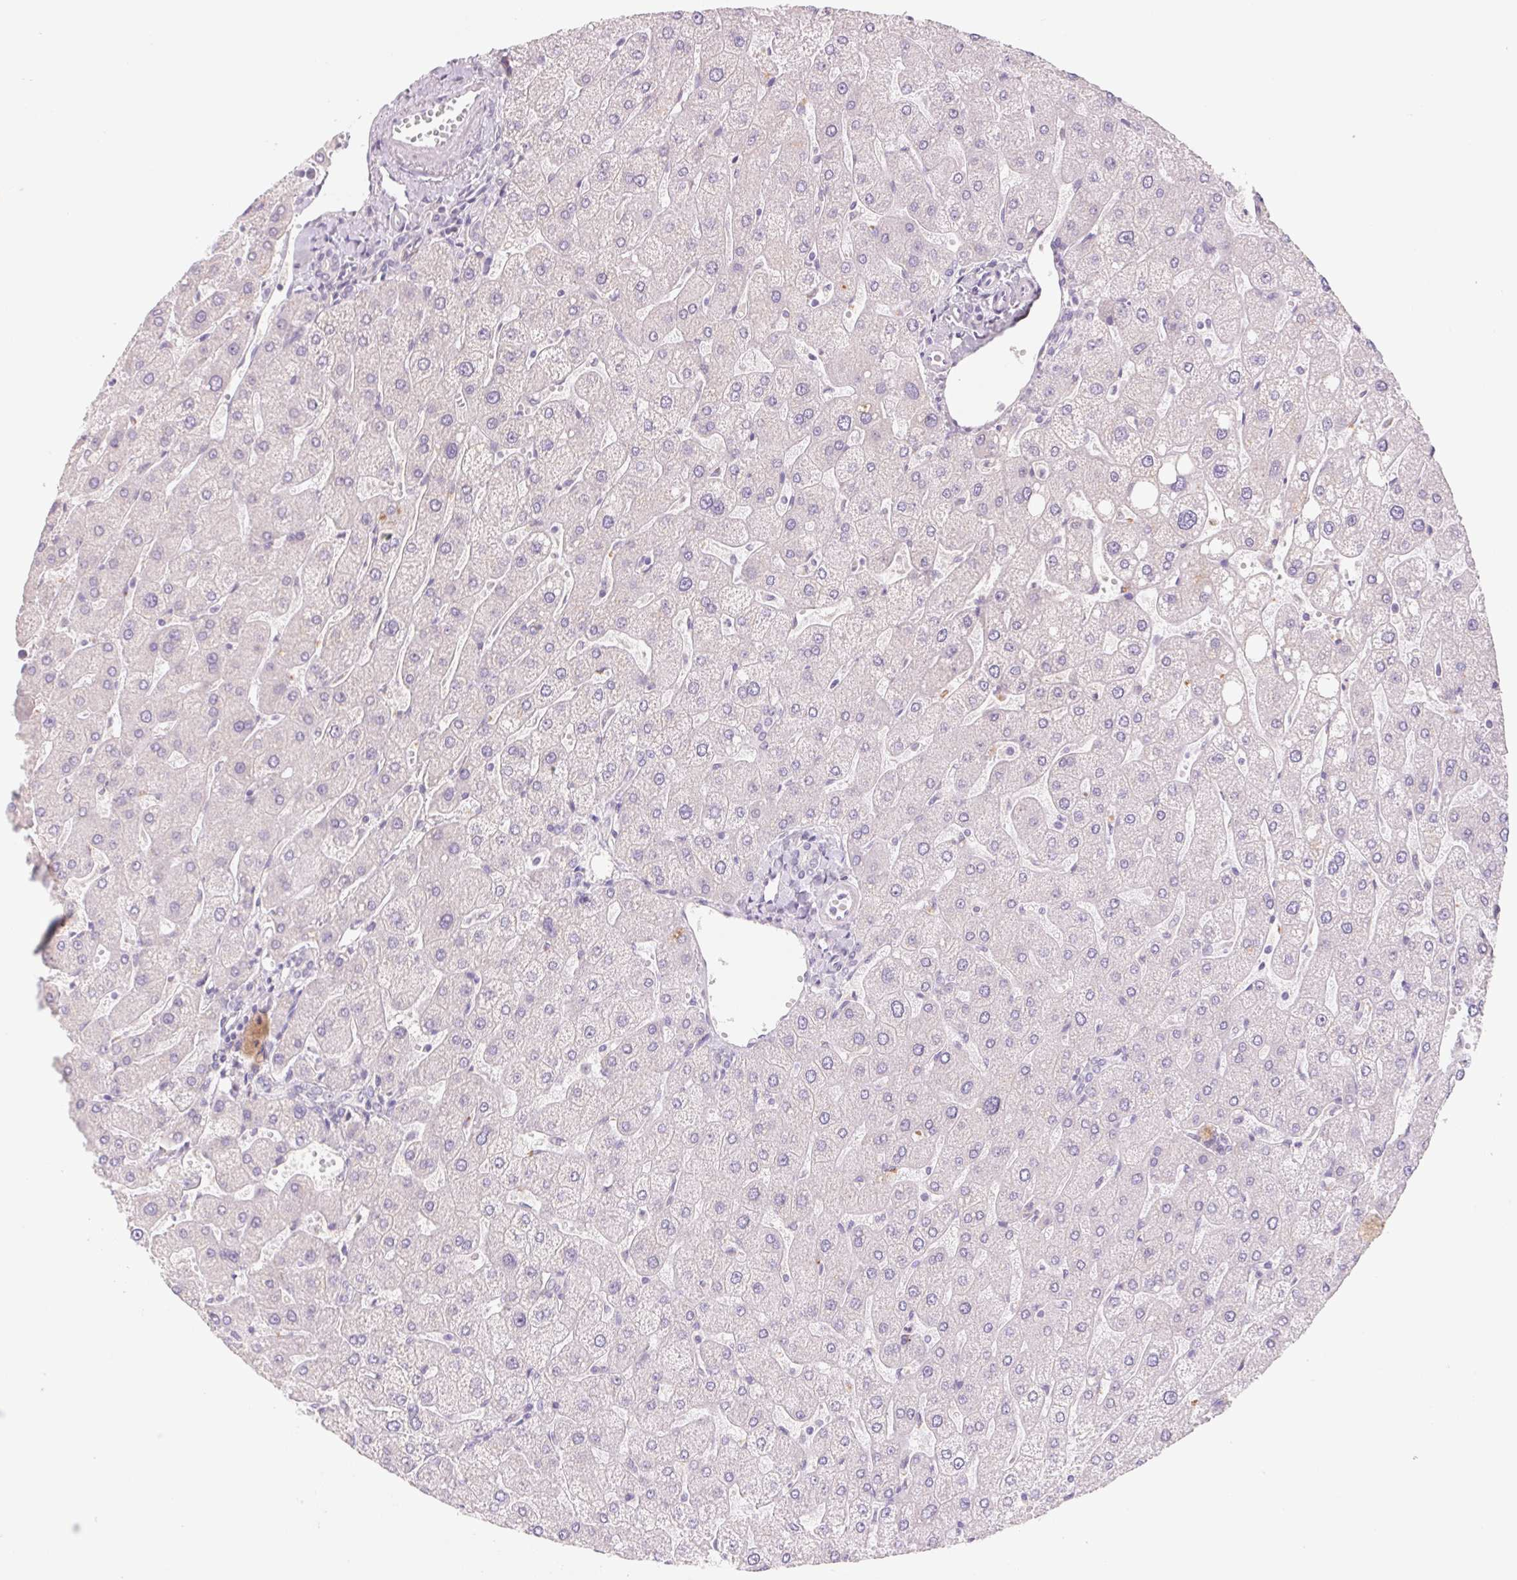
{"staining": {"intensity": "negative", "quantity": "none", "location": "none"}, "tissue": "liver", "cell_type": "Cholangiocytes", "image_type": "normal", "snomed": [{"axis": "morphology", "description": "Normal tissue, NOS"}, {"axis": "topography", "description": "Liver"}], "caption": "This is a micrograph of immunohistochemistry staining of unremarkable liver, which shows no positivity in cholangiocytes.", "gene": "PNMA8B", "patient": {"sex": "male", "age": 67}}